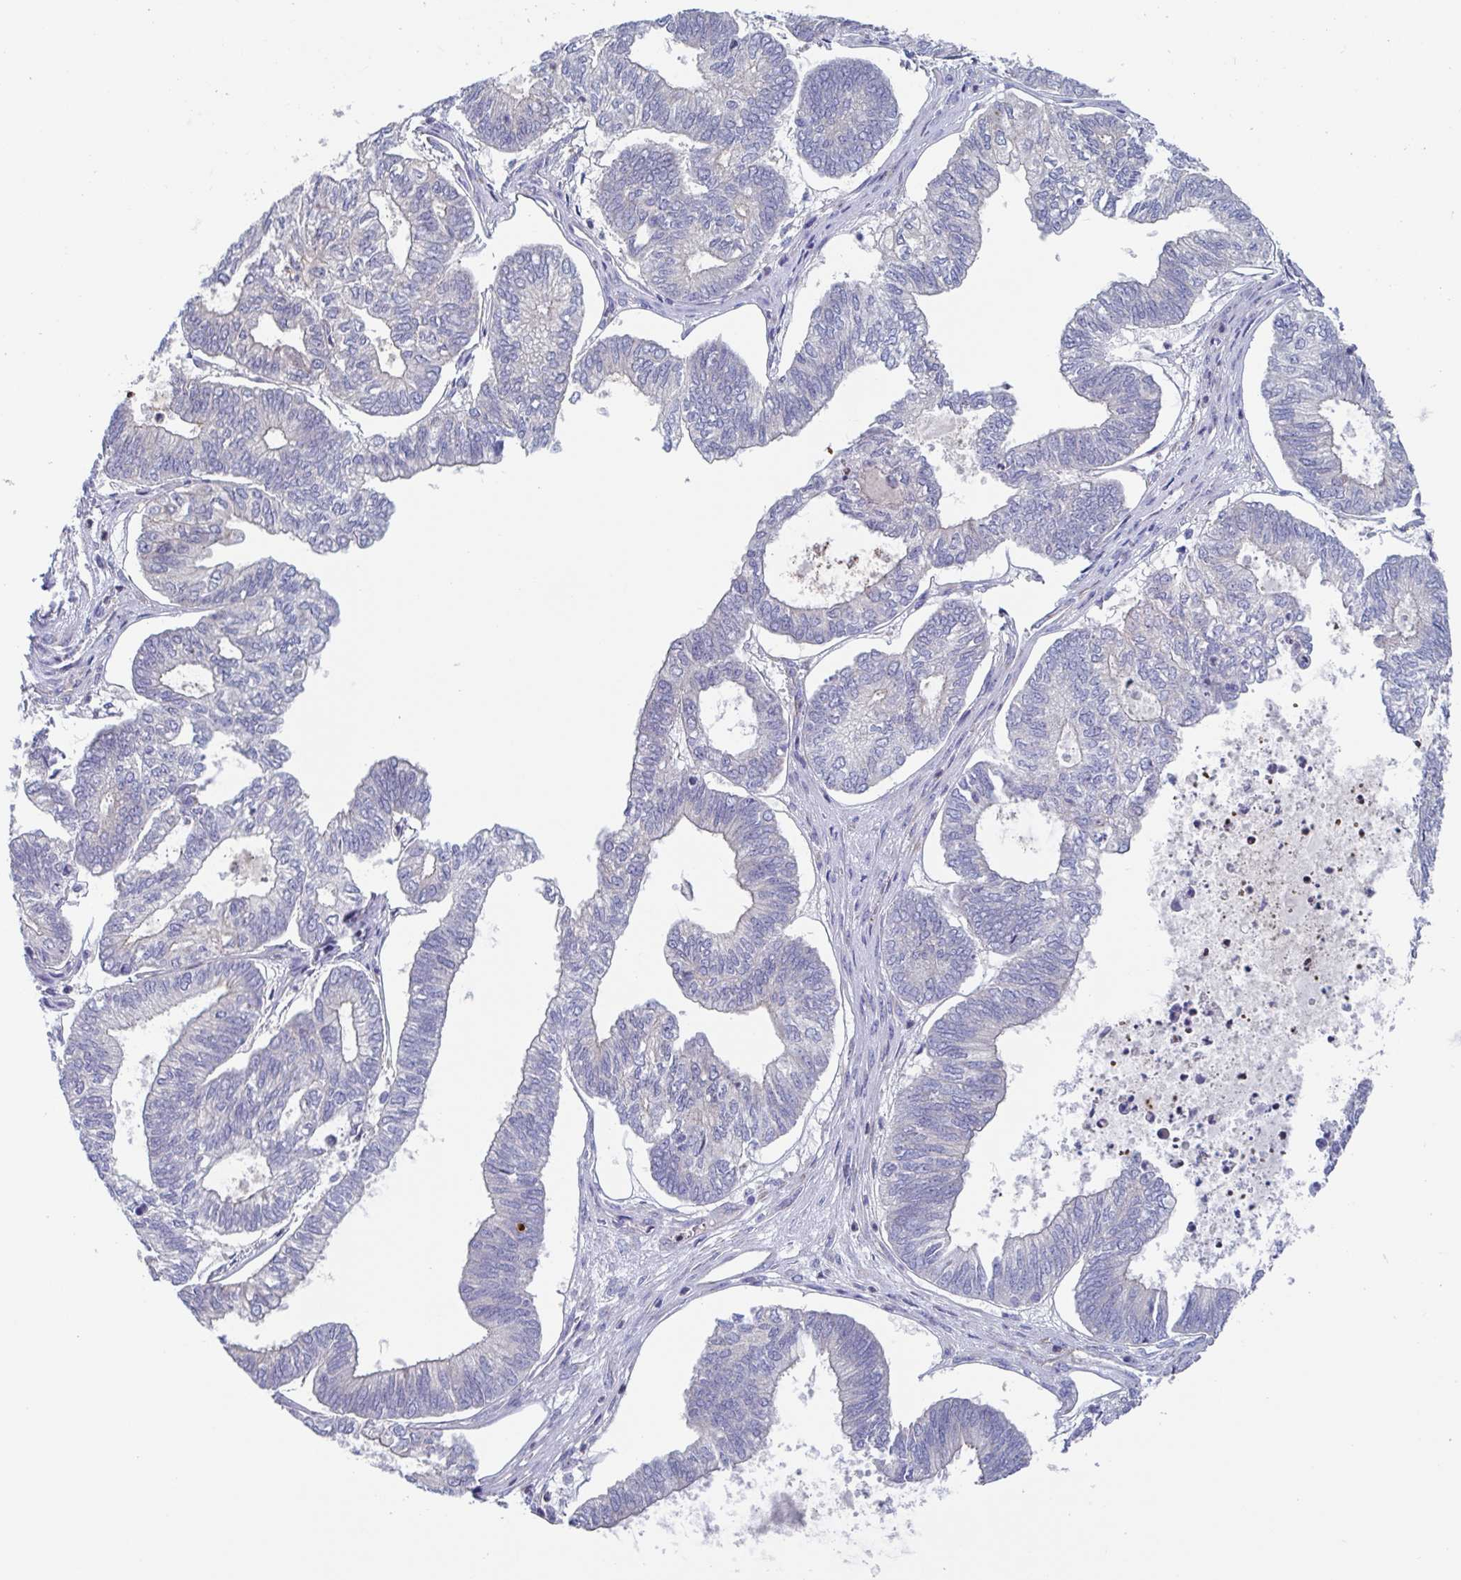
{"staining": {"intensity": "negative", "quantity": "none", "location": "none"}, "tissue": "ovarian cancer", "cell_type": "Tumor cells", "image_type": "cancer", "snomed": [{"axis": "morphology", "description": "Carcinoma, endometroid"}, {"axis": "topography", "description": "Ovary"}], "caption": "Histopathology image shows no protein staining in tumor cells of ovarian endometroid carcinoma tissue. (Brightfield microscopy of DAB immunohistochemistry at high magnification).", "gene": "ST14", "patient": {"sex": "female", "age": 64}}